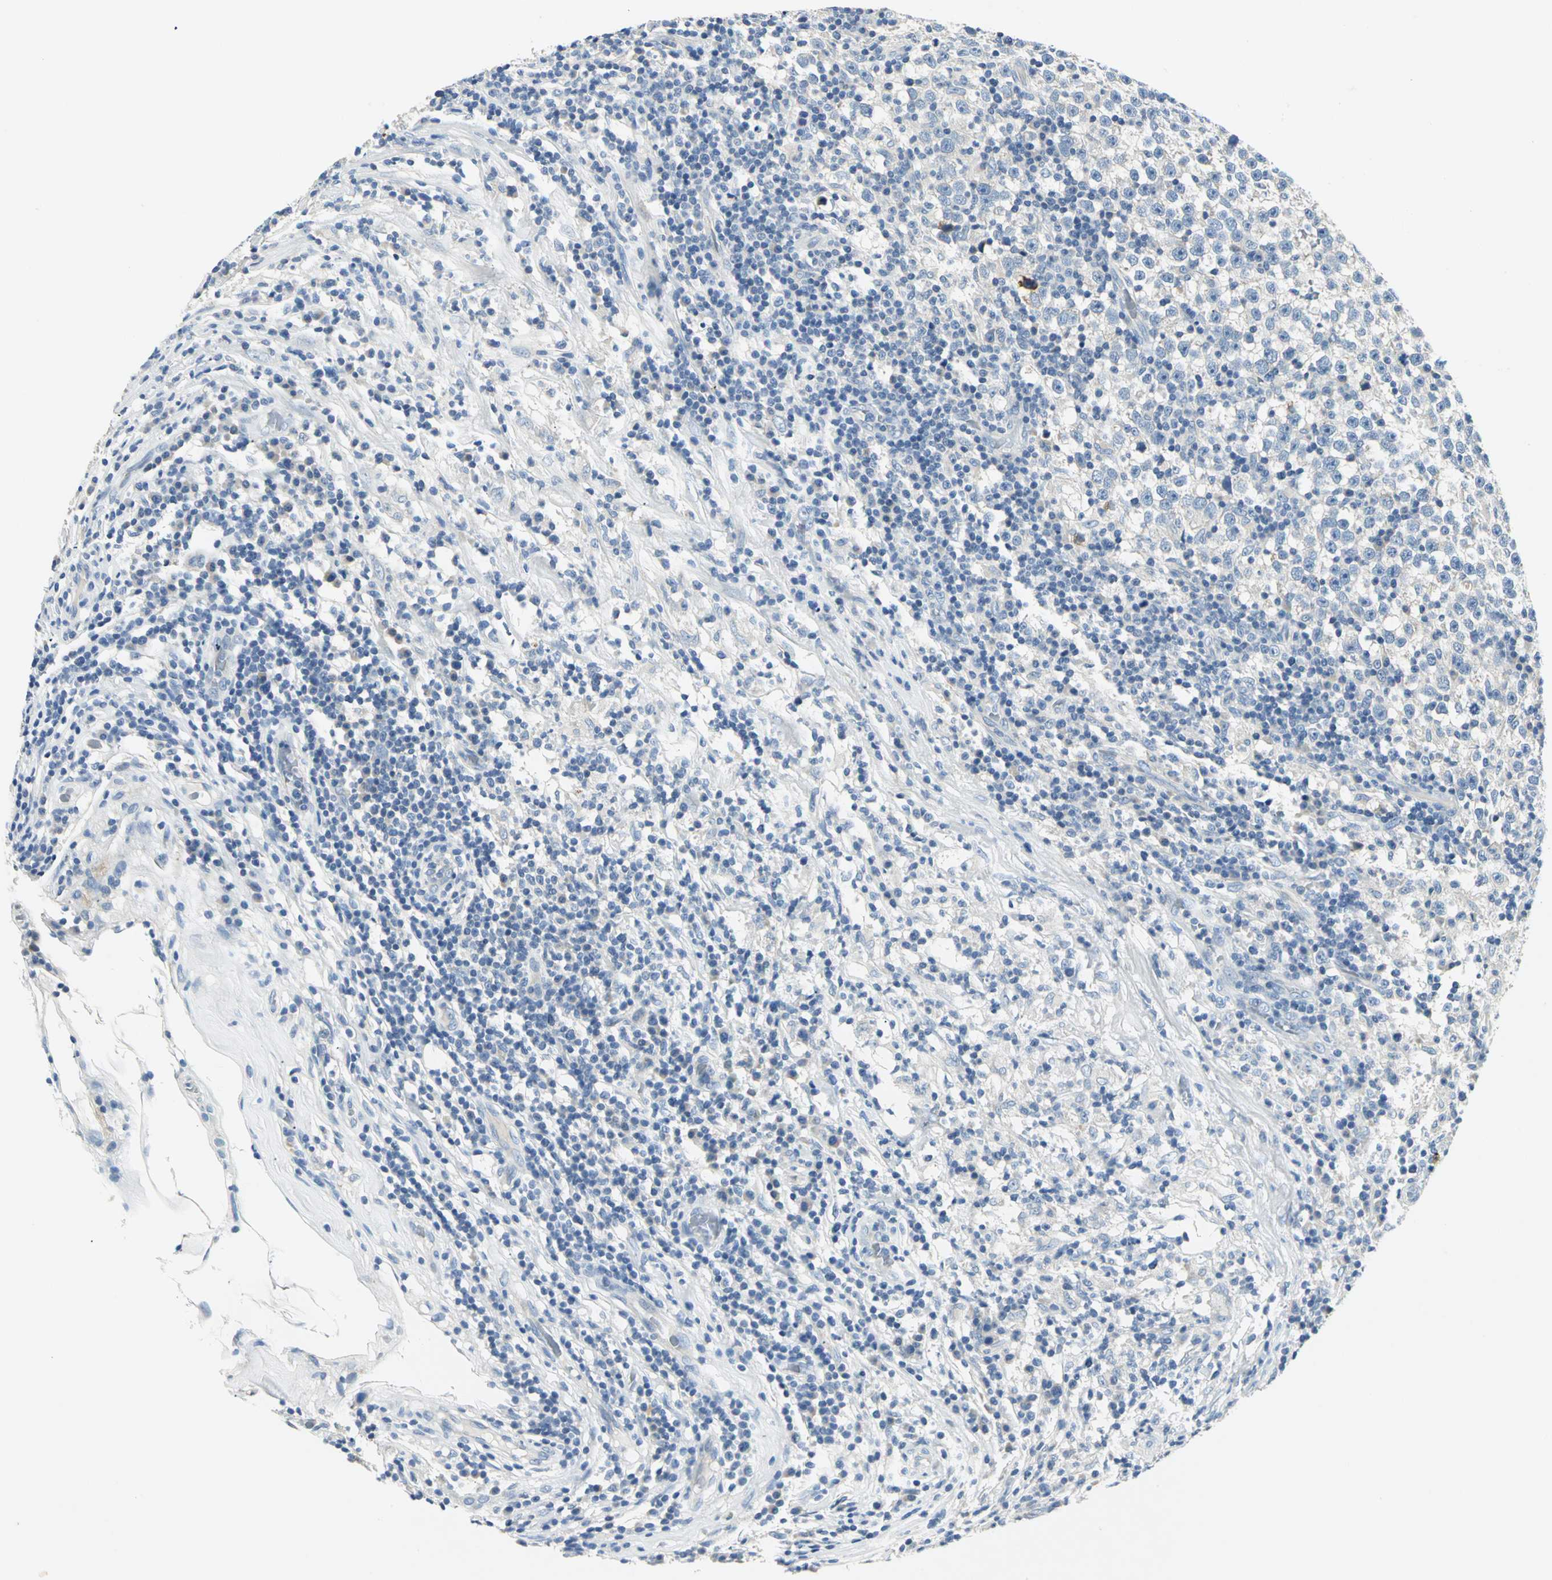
{"staining": {"intensity": "negative", "quantity": "none", "location": "none"}, "tissue": "testis cancer", "cell_type": "Tumor cells", "image_type": "cancer", "snomed": [{"axis": "morphology", "description": "Seminoma, NOS"}, {"axis": "topography", "description": "Testis"}], "caption": "Micrograph shows no protein staining in tumor cells of testis cancer tissue.", "gene": "RIPOR1", "patient": {"sex": "male", "age": 43}}